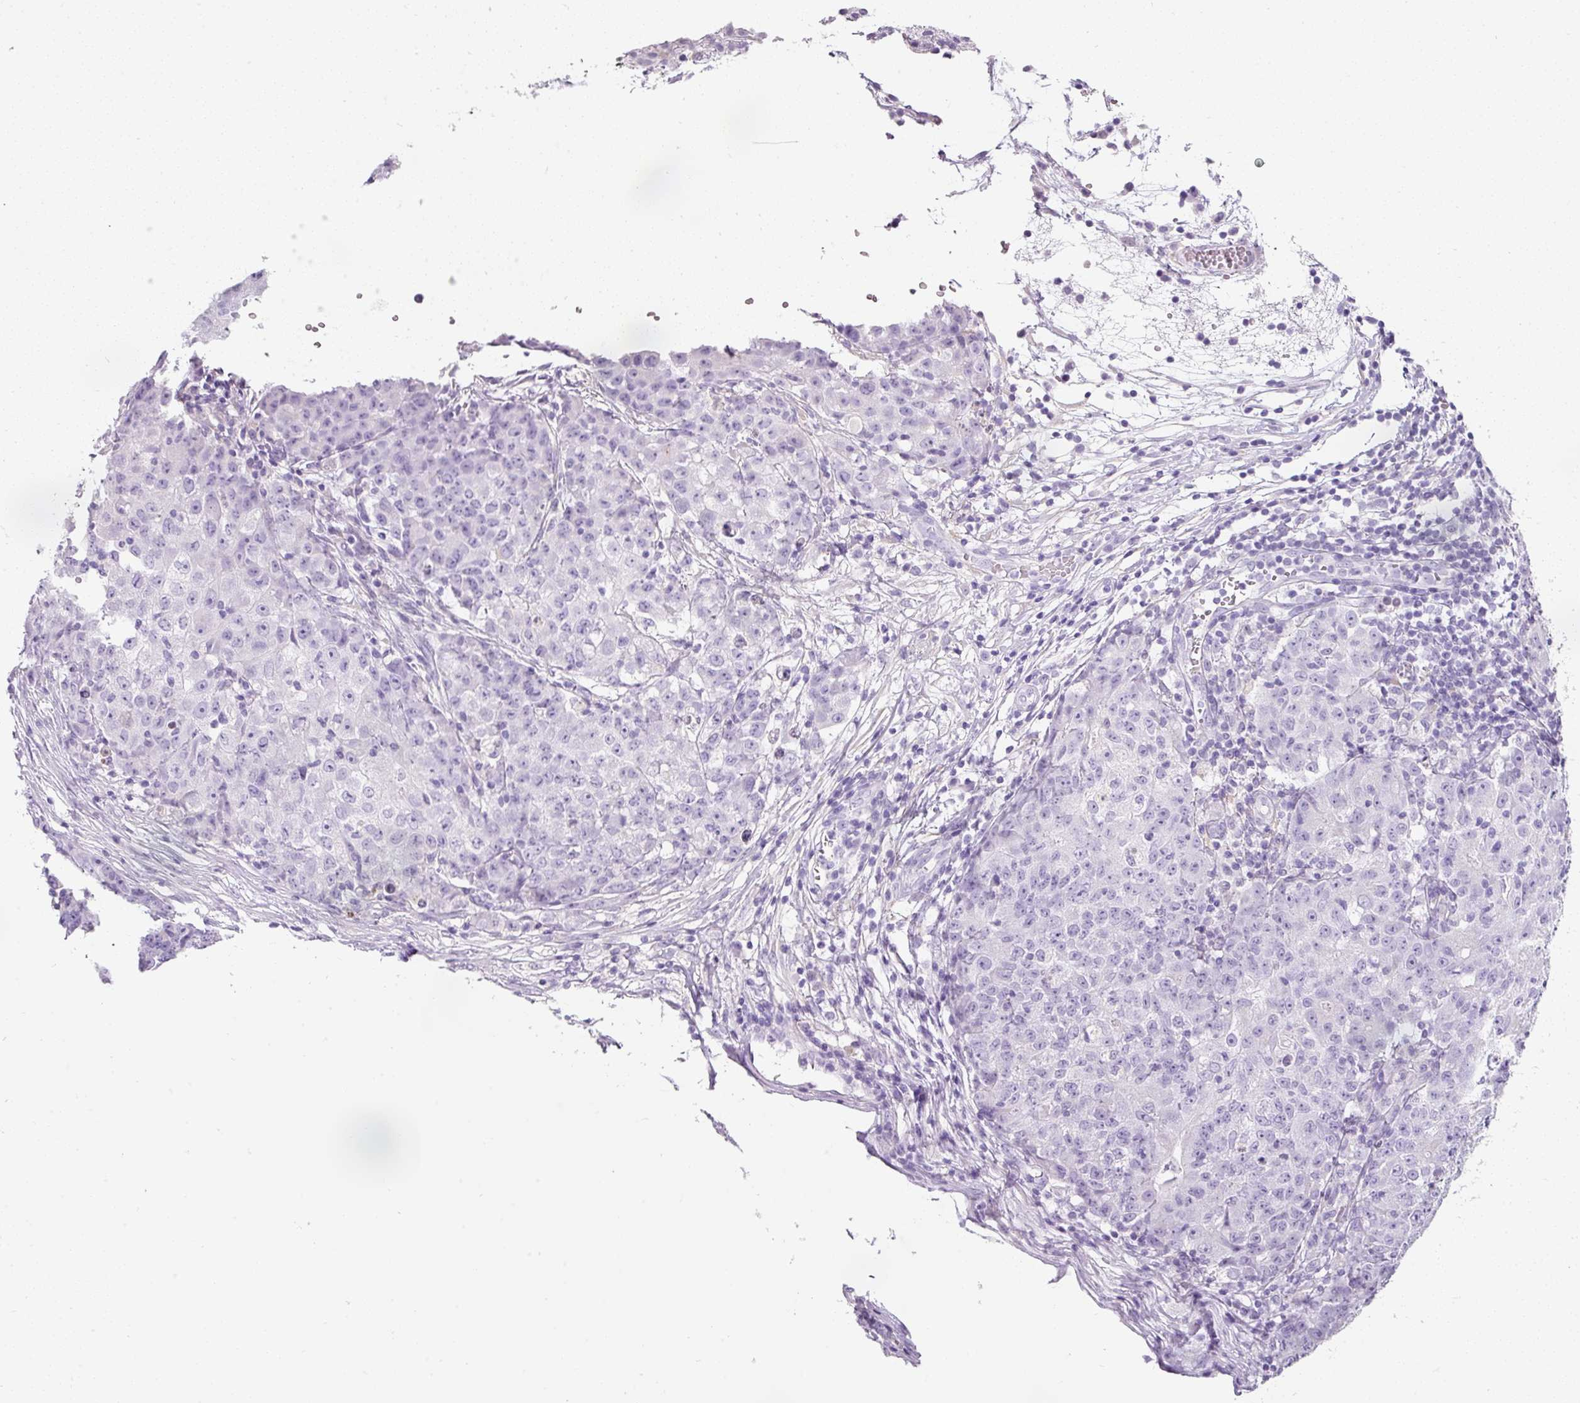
{"staining": {"intensity": "negative", "quantity": "none", "location": "none"}, "tissue": "ovarian cancer", "cell_type": "Tumor cells", "image_type": "cancer", "snomed": [{"axis": "morphology", "description": "Carcinoma, endometroid"}, {"axis": "topography", "description": "Ovary"}], "caption": "There is no significant staining in tumor cells of endometroid carcinoma (ovarian). The staining is performed using DAB (3,3'-diaminobenzidine) brown chromogen with nuclei counter-stained in using hematoxylin.", "gene": "DNM1", "patient": {"sex": "female", "age": 42}}